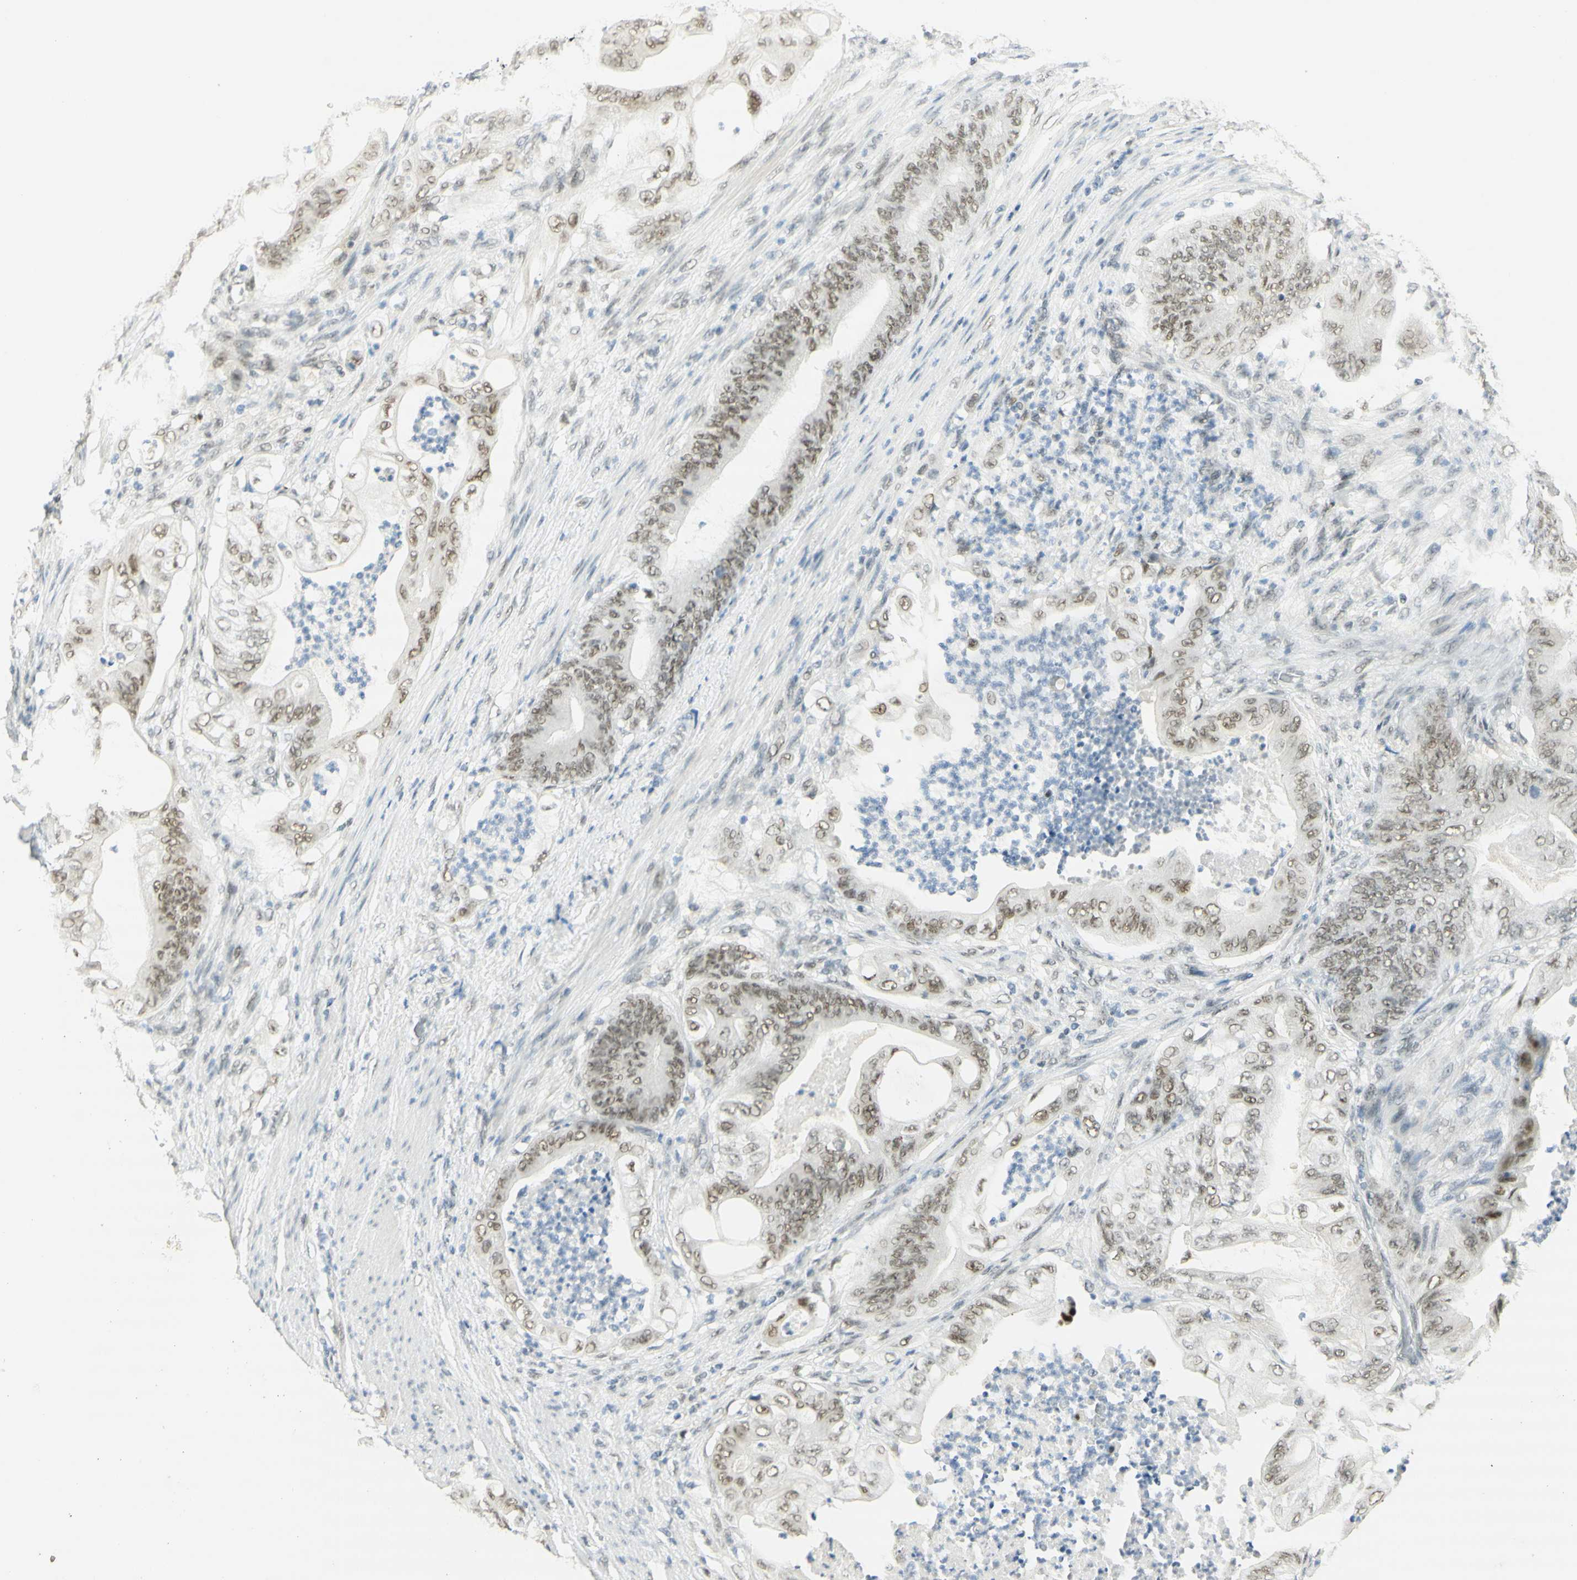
{"staining": {"intensity": "weak", "quantity": ">75%", "location": "nuclear"}, "tissue": "stomach cancer", "cell_type": "Tumor cells", "image_type": "cancer", "snomed": [{"axis": "morphology", "description": "Adenocarcinoma, NOS"}, {"axis": "topography", "description": "Stomach"}], "caption": "Protein staining of stomach cancer (adenocarcinoma) tissue exhibits weak nuclear staining in approximately >75% of tumor cells.", "gene": "PMS2", "patient": {"sex": "female", "age": 73}}